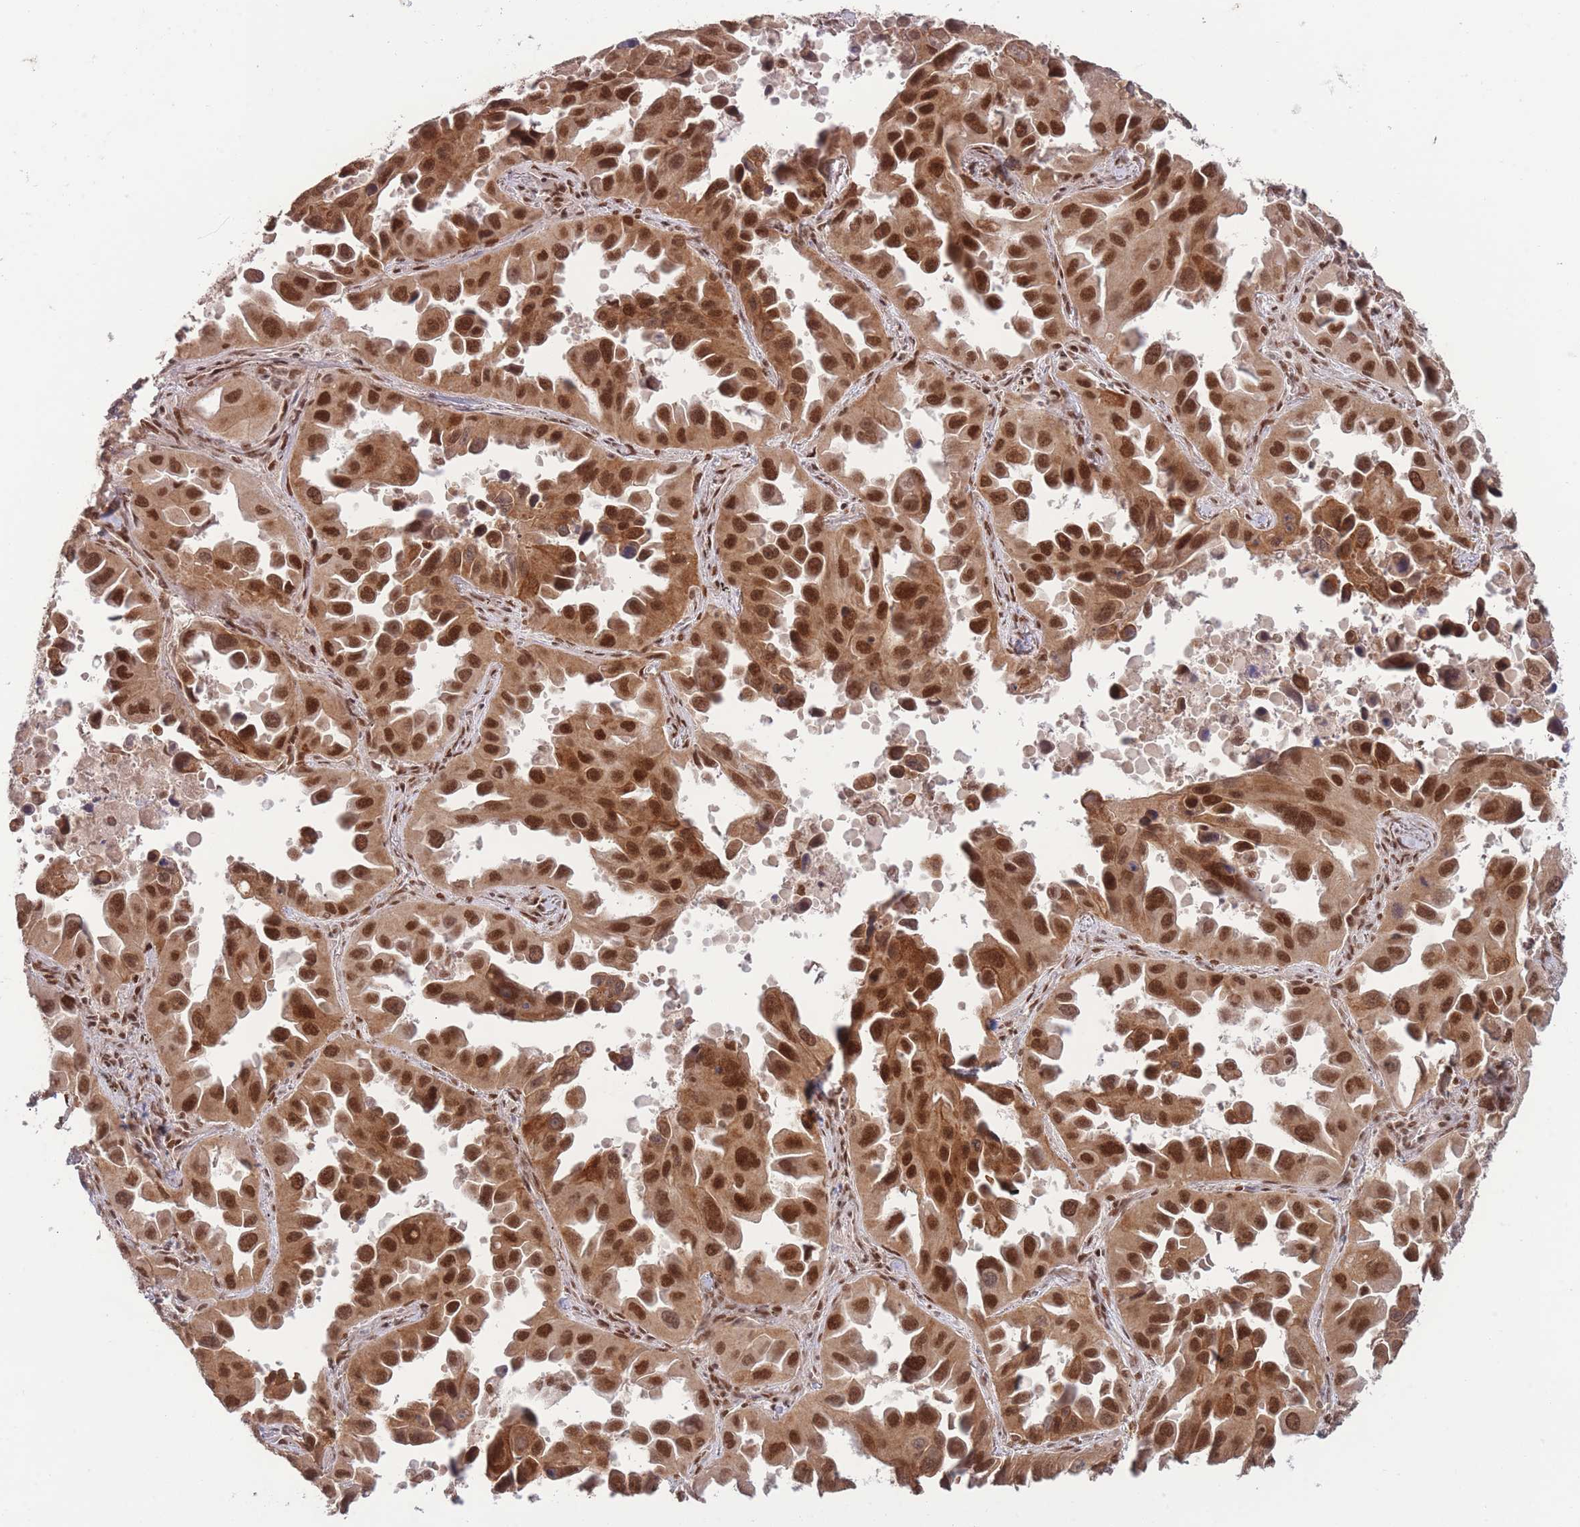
{"staining": {"intensity": "strong", "quantity": ">75%", "location": "cytoplasmic/membranous,nuclear"}, "tissue": "lung cancer", "cell_type": "Tumor cells", "image_type": "cancer", "snomed": [{"axis": "morphology", "description": "Adenocarcinoma, NOS"}, {"axis": "topography", "description": "Lung"}], "caption": "Immunohistochemical staining of human lung cancer displays strong cytoplasmic/membranous and nuclear protein expression in about >75% of tumor cells.", "gene": "CARD8", "patient": {"sex": "male", "age": 66}}